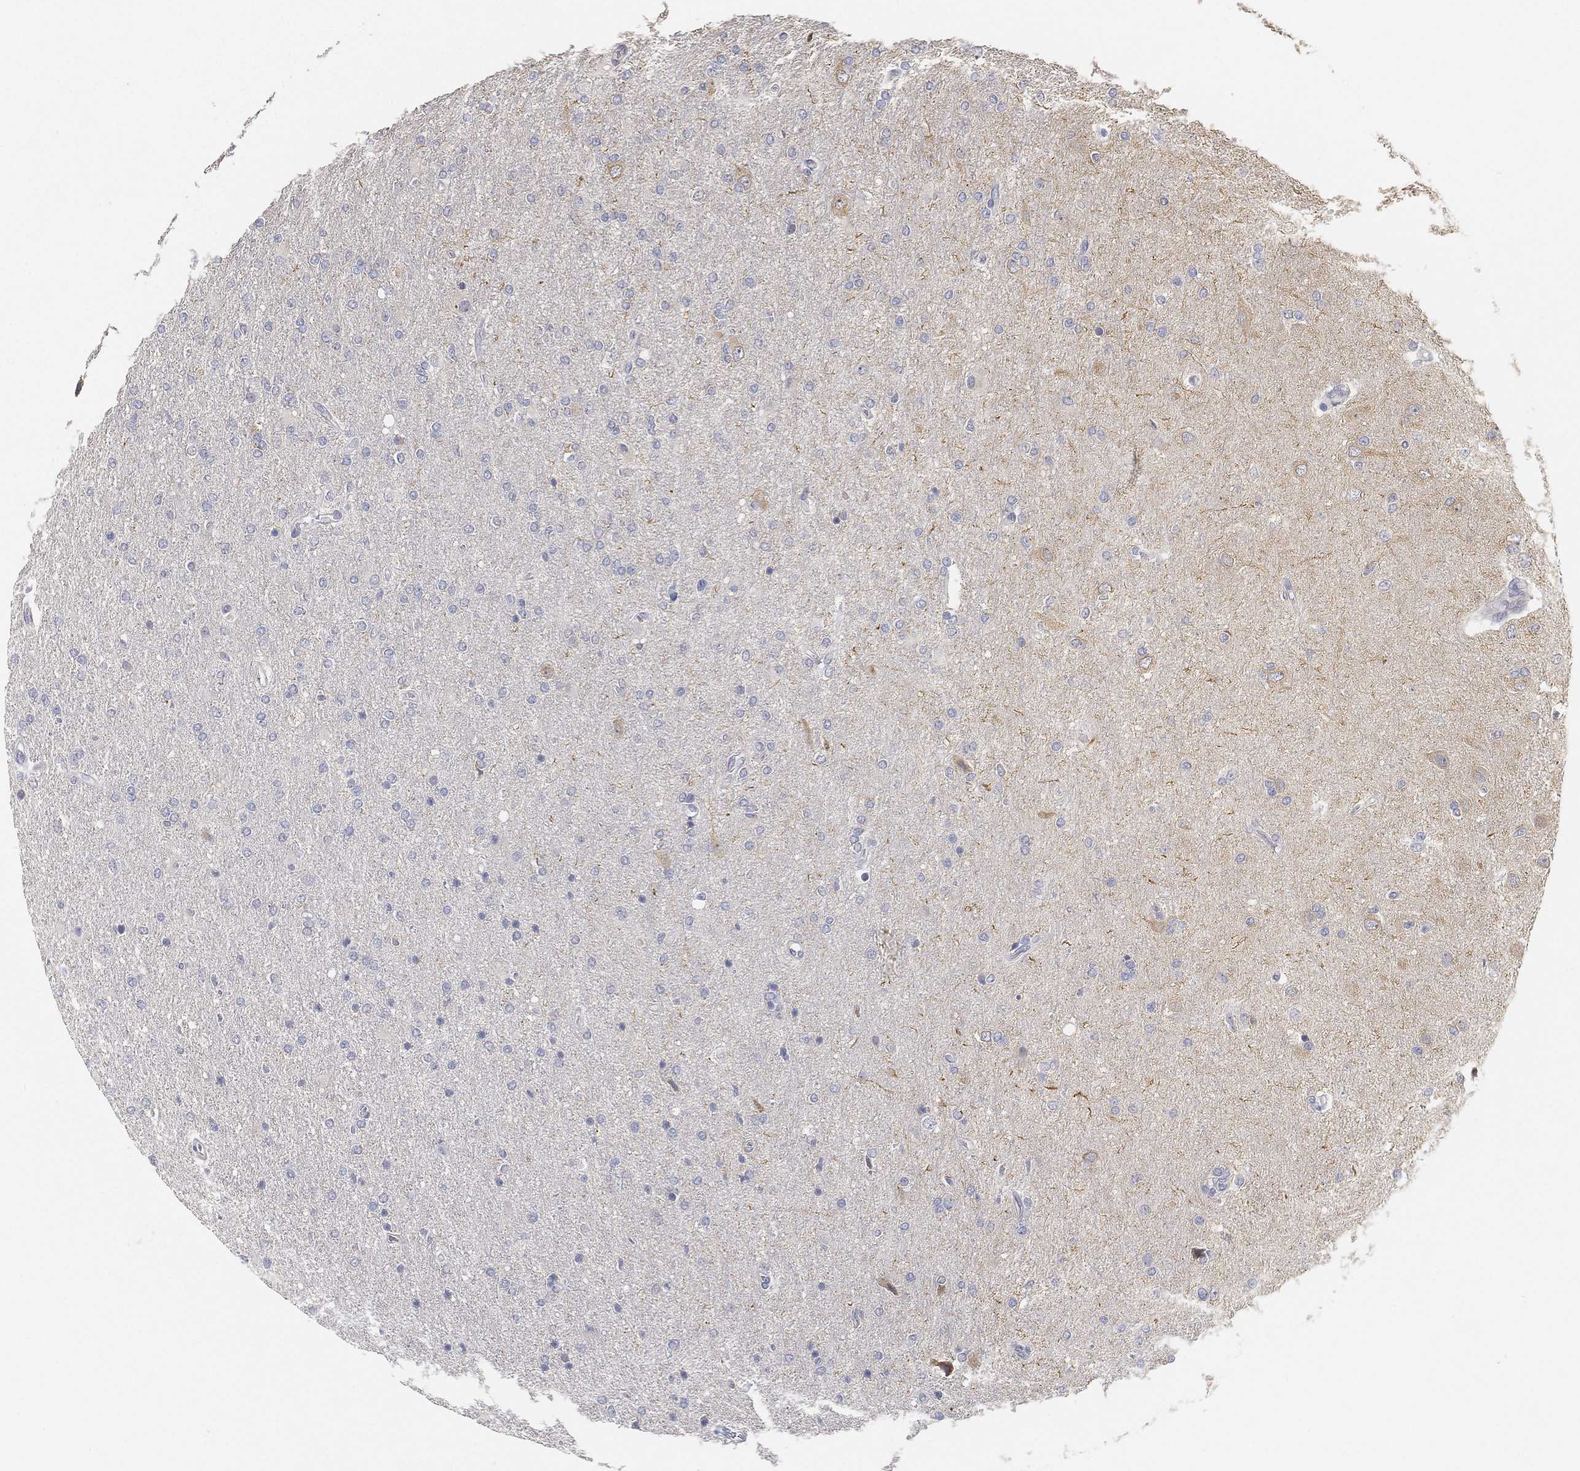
{"staining": {"intensity": "negative", "quantity": "none", "location": "none"}, "tissue": "glioma", "cell_type": "Tumor cells", "image_type": "cancer", "snomed": [{"axis": "morphology", "description": "Glioma, malignant, High grade"}, {"axis": "topography", "description": "Cerebral cortex"}], "caption": "Glioma was stained to show a protein in brown. There is no significant expression in tumor cells.", "gene": "GPR61", "patient": {"sex": "male", "age": 70}}